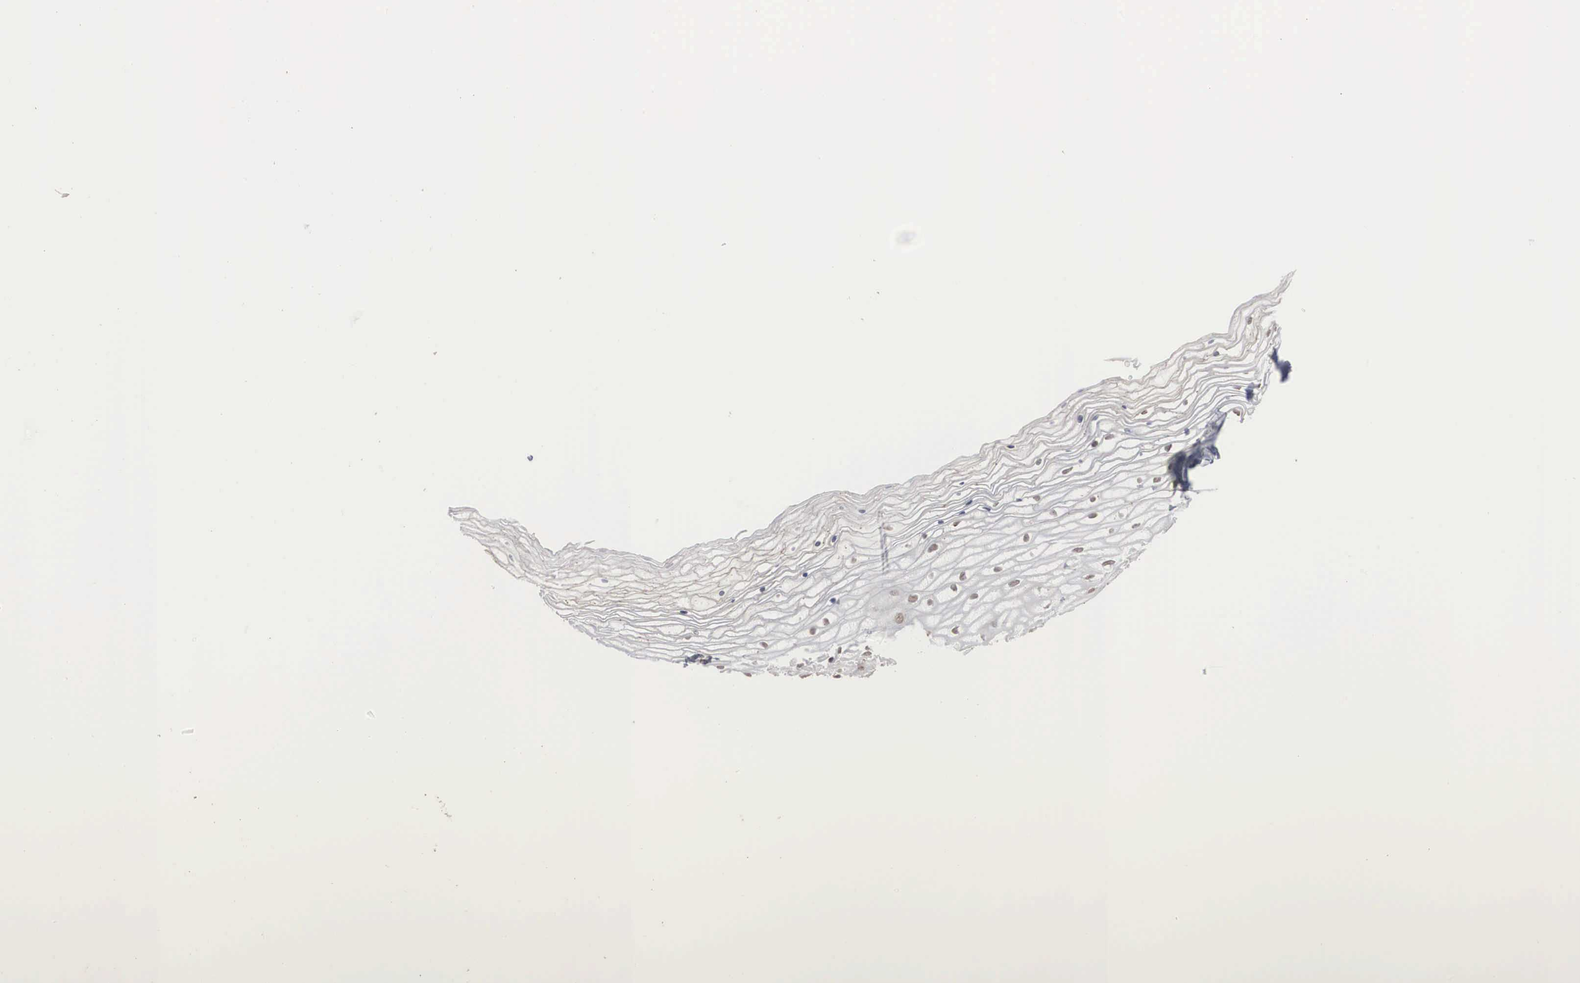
{"staining": {"intensity": "weak", "quantity": "25%-75%", "location": "nuclear"}, "tissue": "vagina", "cell_type": "Squamous epithelial cells", "image_type": "normal", "snomed": [{"axis": "morphology", "description": "Normal tissue, NOS"}, {"axis": "topography", "description": "Vagina"}], "caption": "A micrograph of vagina stained for a protein reveals weak nuclear brown staining in squamous epithelial cells.", "gene": "AUTS2", "patient": {"sex": "female", "age": 34}}